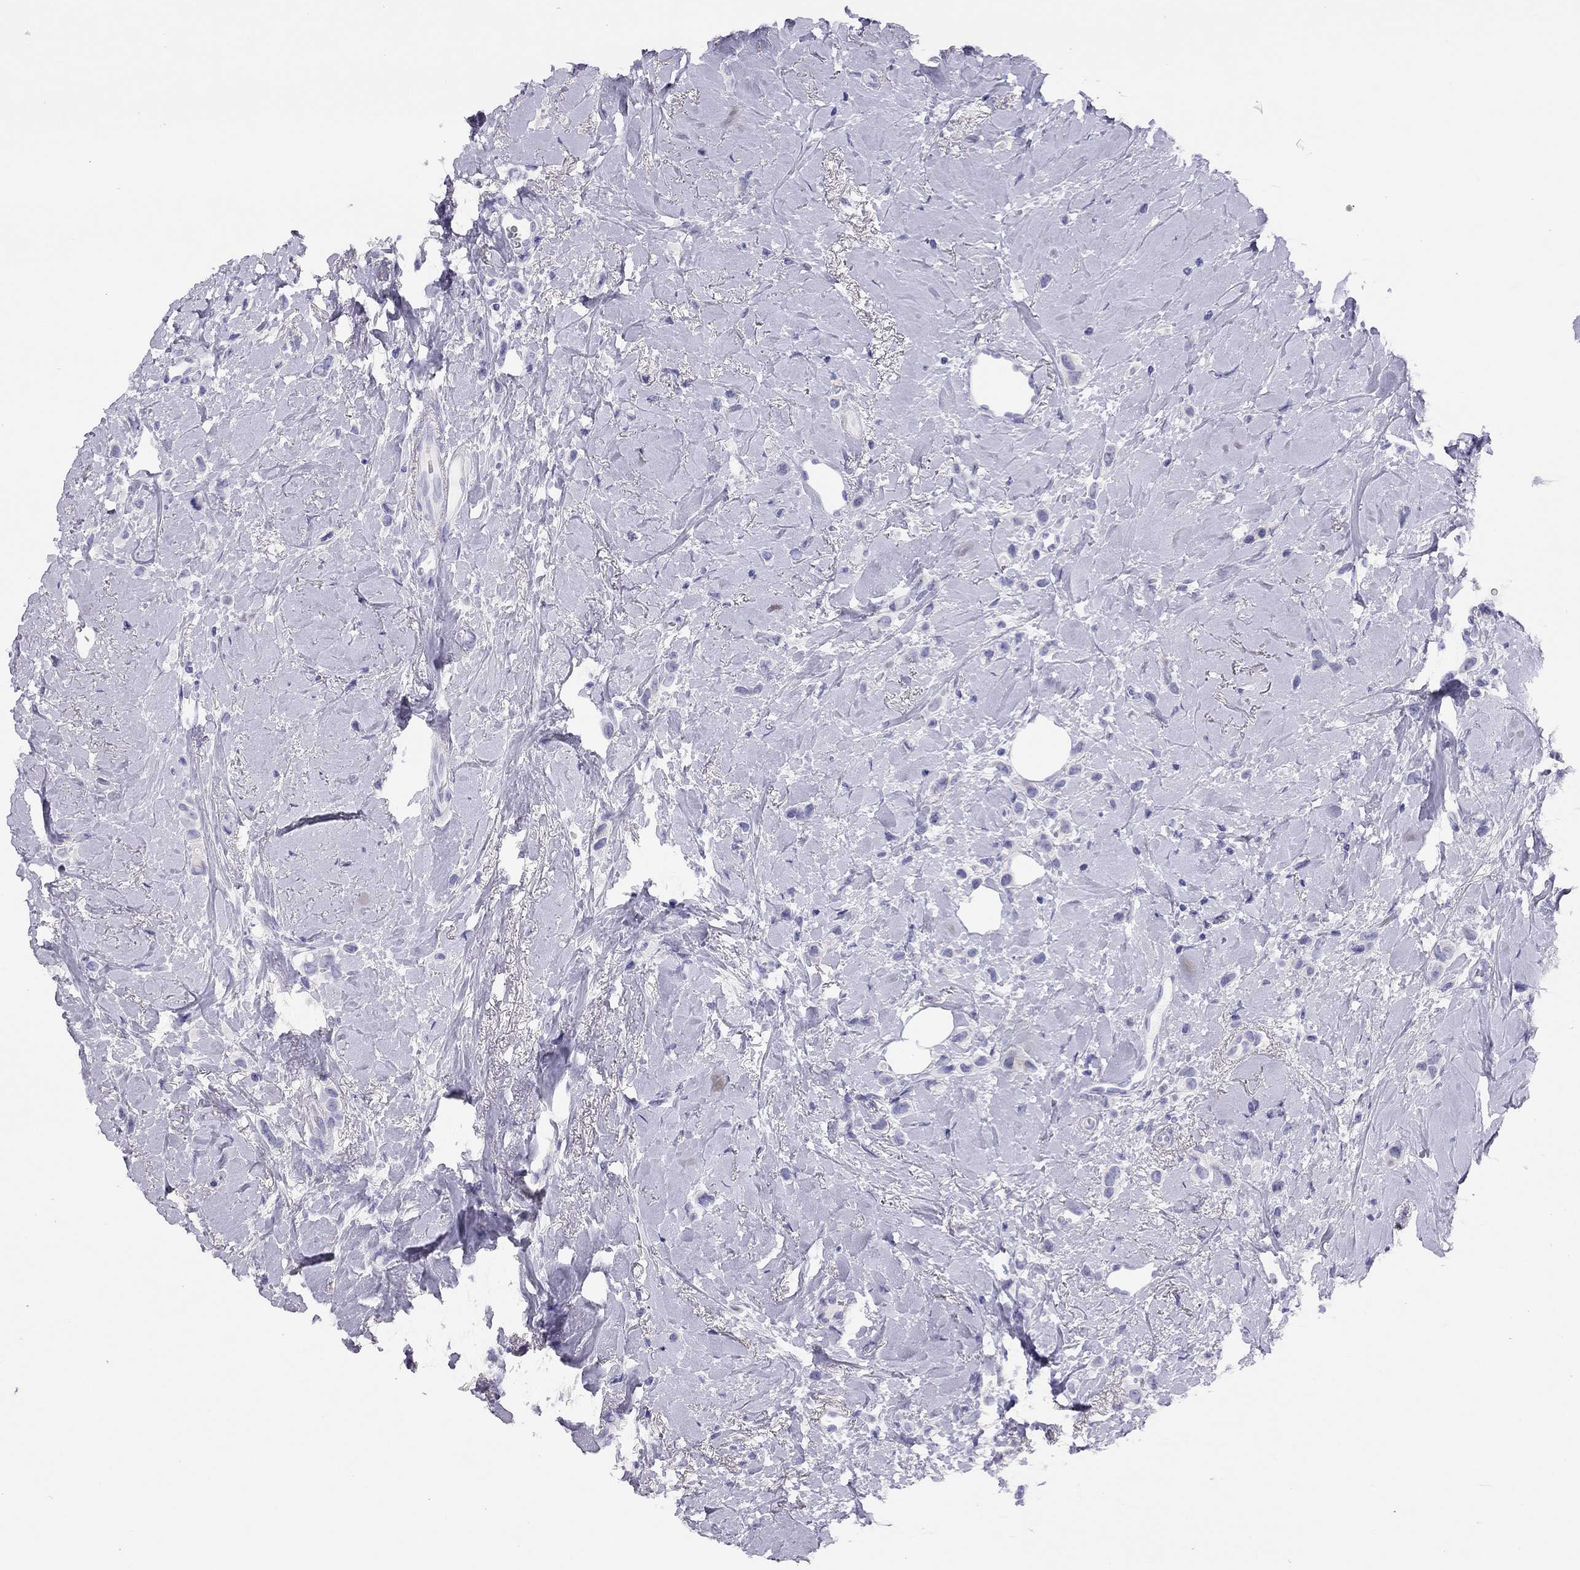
{"staining": {"intensity": "negative", "quantity": "none", "location": "none"}, "tissue": "breast cancer", "cell_type": "Tumor cells", "image_type": "cancer", "snomed": [{"axis": "morphology", "description": "Lobular carcinoma"}, {"axis": "topography", "description": "Breast"}], "caption": "A high-resolution photomicrograph shows immunohistochemistry (IHC) staining of breast cancer, which displays no significant positivity in tumor cells.", "gene": "LRIT2", "patient": {"sex": "female", "age": 66}}